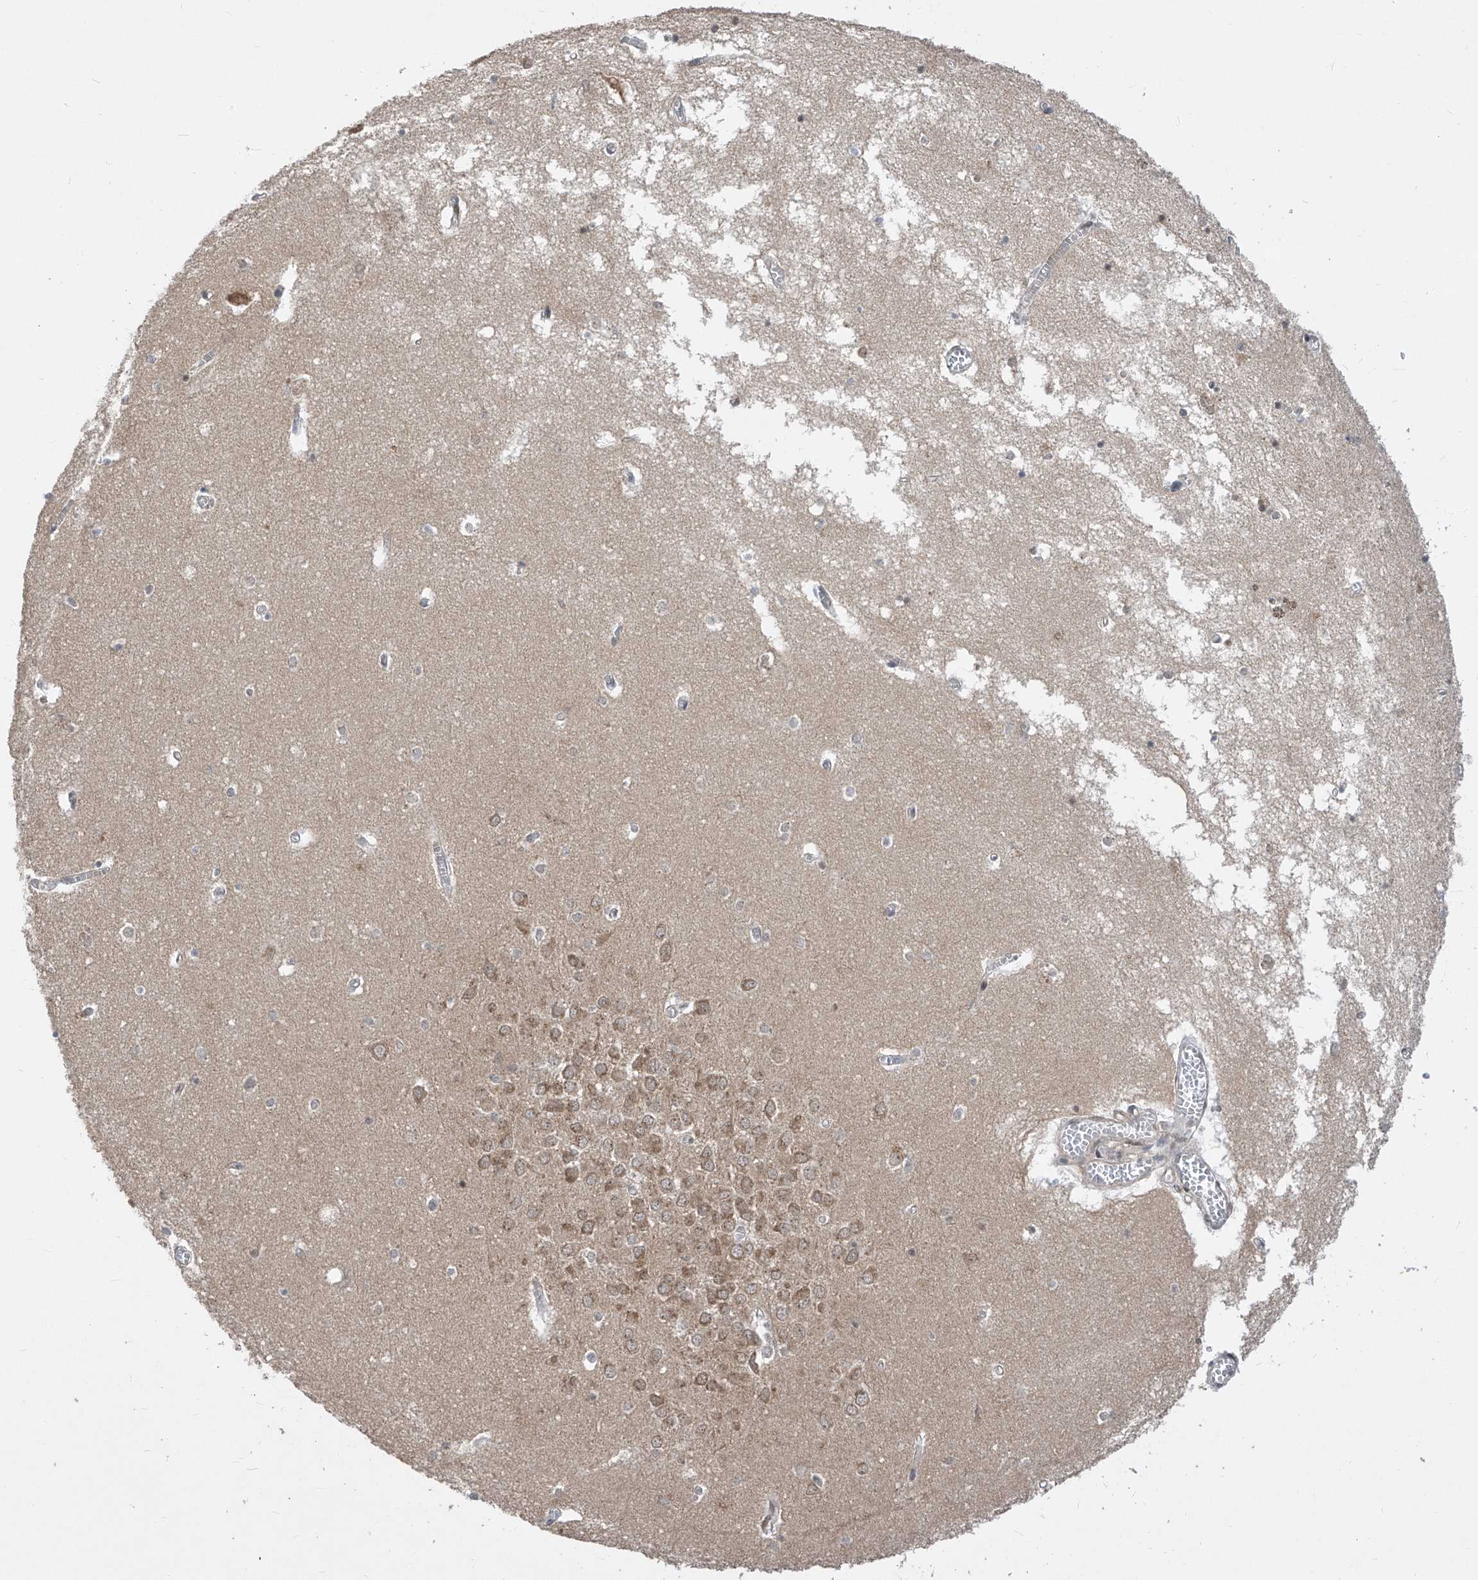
{"staining": {"intensity": "moderate", "quantity": "<25%", "location": "nuclear"}, "tissue": "hippocampus", "cell_type": "Glial cells", "image_type": "normal", "snomed": [{"axis": "morphology", "description": "Normal tissue, NOS"}, {"axis": "topography", "description": "Hippocampus"}], "caption": "An image of hippocampus stained for a protein displays moderate nuclear brown staining in glial cells.", "gene": "CETN1", "patient": {"sex": "male", "age": 70}}